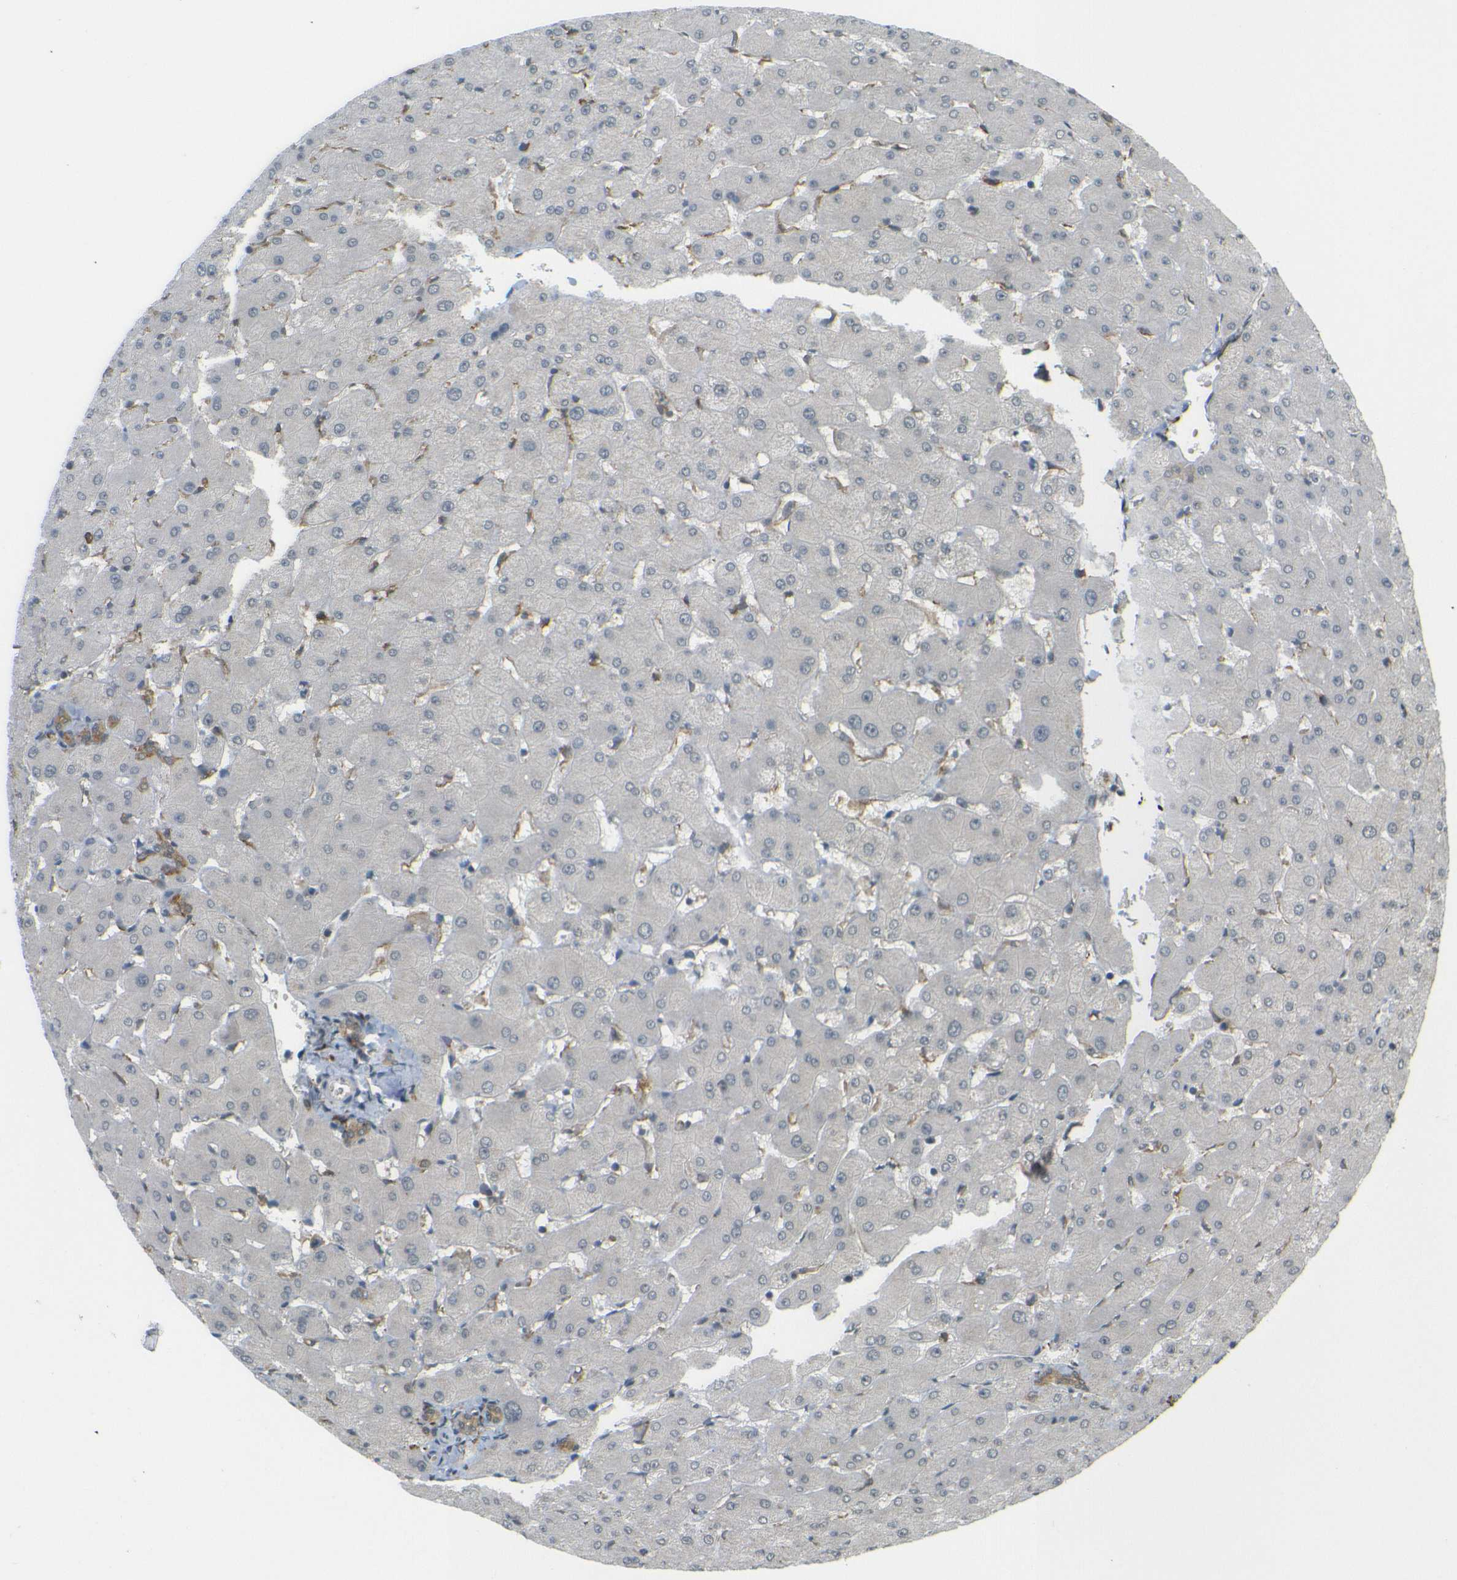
{"staining": {"intensity": "moderate", "quantity": ">75%", "location": "cytoplasmic/membranous"}, "tissue": "liver", "cell_type": "Cholangiocytes", "image_type": "normal", "snomed": [{"axis": "morphology", "description": "Normal tissue, NOS"}, {"axis": "topography", "description": "Liver"}], "caption": "About >75% of cholangiocytes in benign liver display moderate cytoplasmic/membranous protein positivity as visualized by brown immunohistochemical staining.", "gene": "DAB2", "patient": {"sex": "female", "age": 63}}